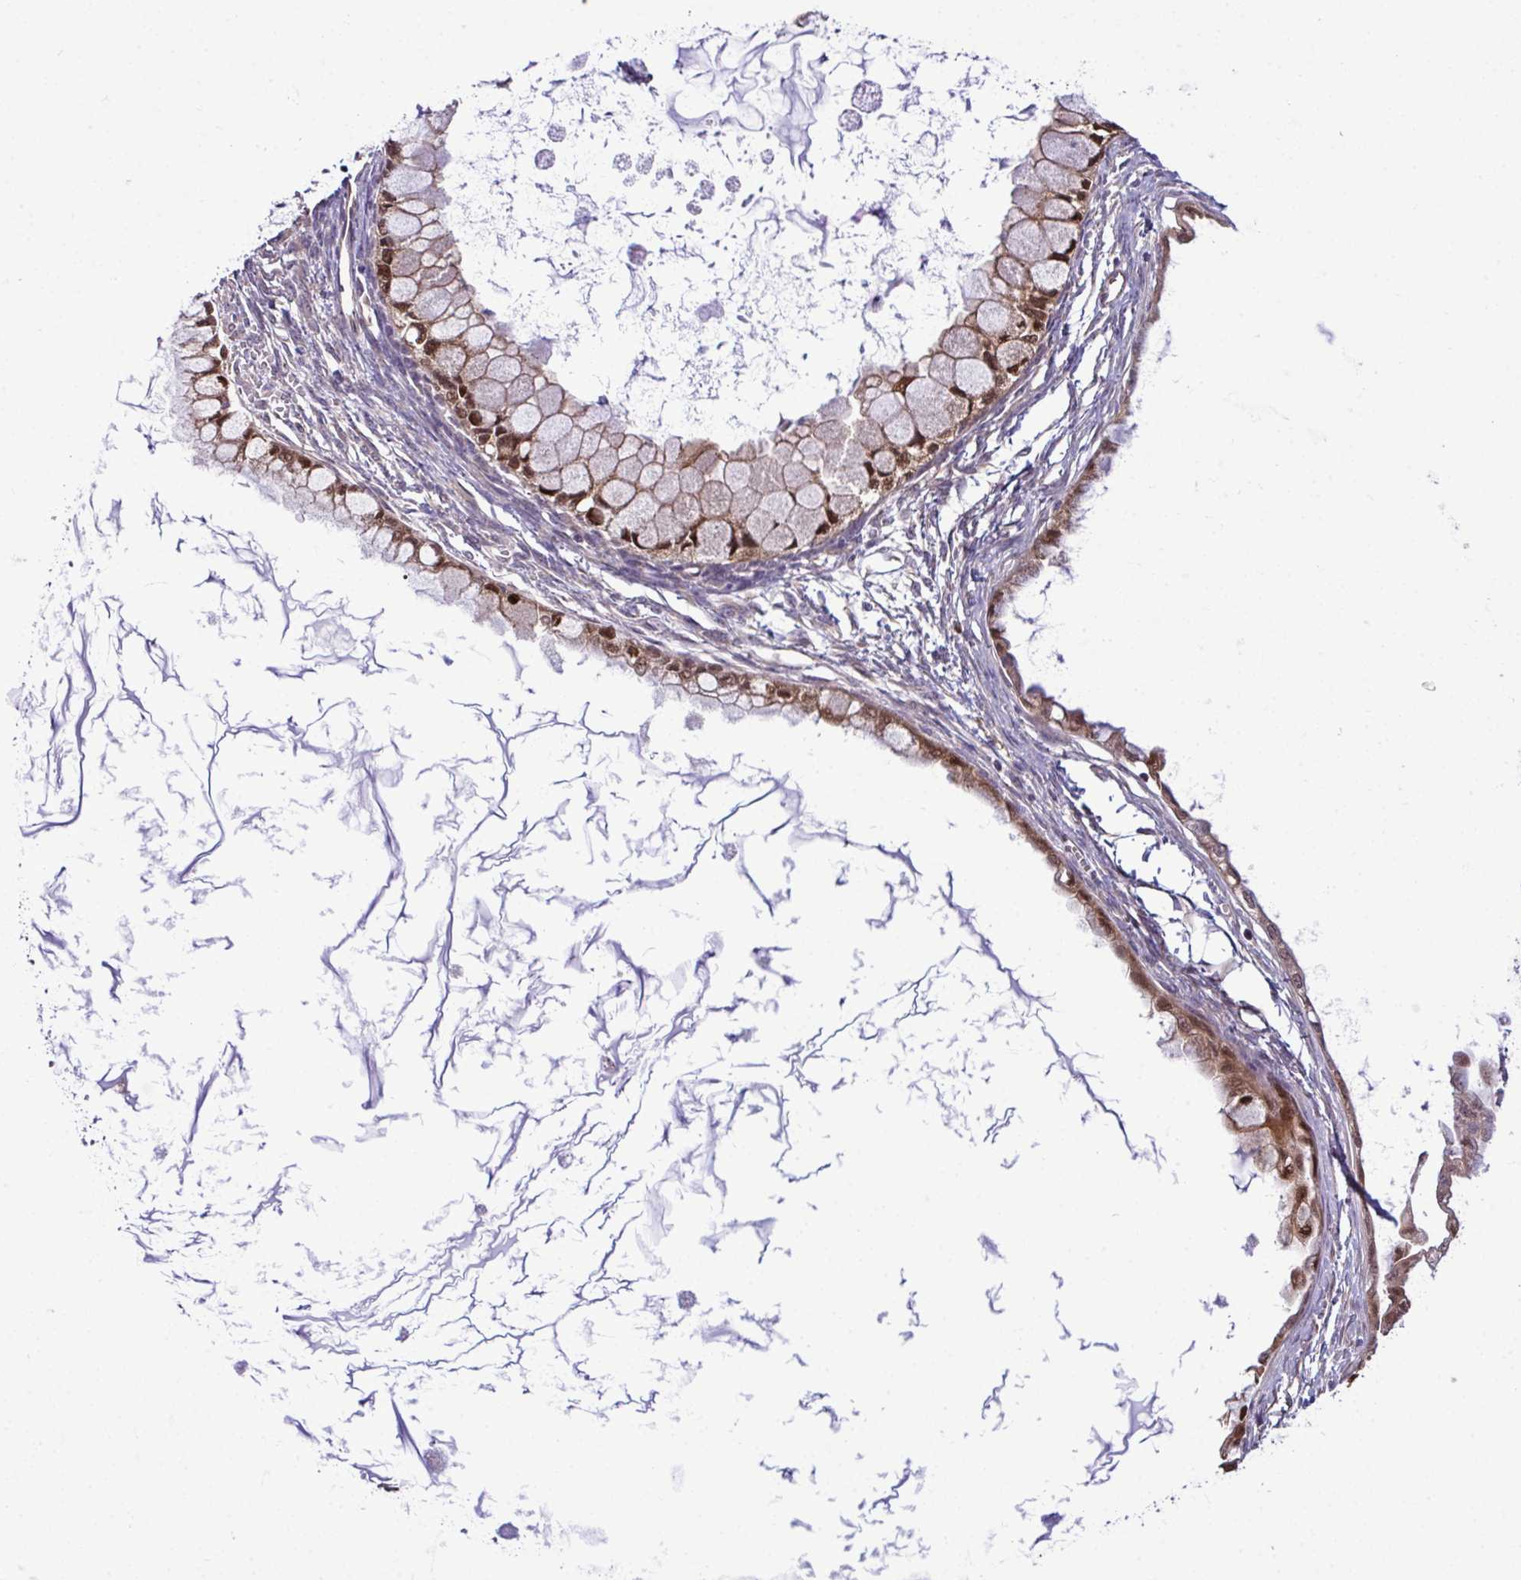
{"staining": {"intensity": "moderate", "quantity": ">75%", "location": "cytoplasmic/membranous,nuclear"}, "tissue": "ovarian cancer", "cell_type": "Tumor cells", "image_type": "cancer", "snomed": [{"axis": "morphology", "description": "Cystadenocarcinoma, mucinous, NOS"}, {"axis": "topography", "description": "Ovary"}], "caption": "This is a micrograph of IHC staining of ovarian cancer (mucinous cystadenocarcinoma), which shows moderate staining in the cytoplasmic/membranous and nuclear of tumor cells.", "gene": "CMPK1", "patient": {"sex": "female", "age": 34}}